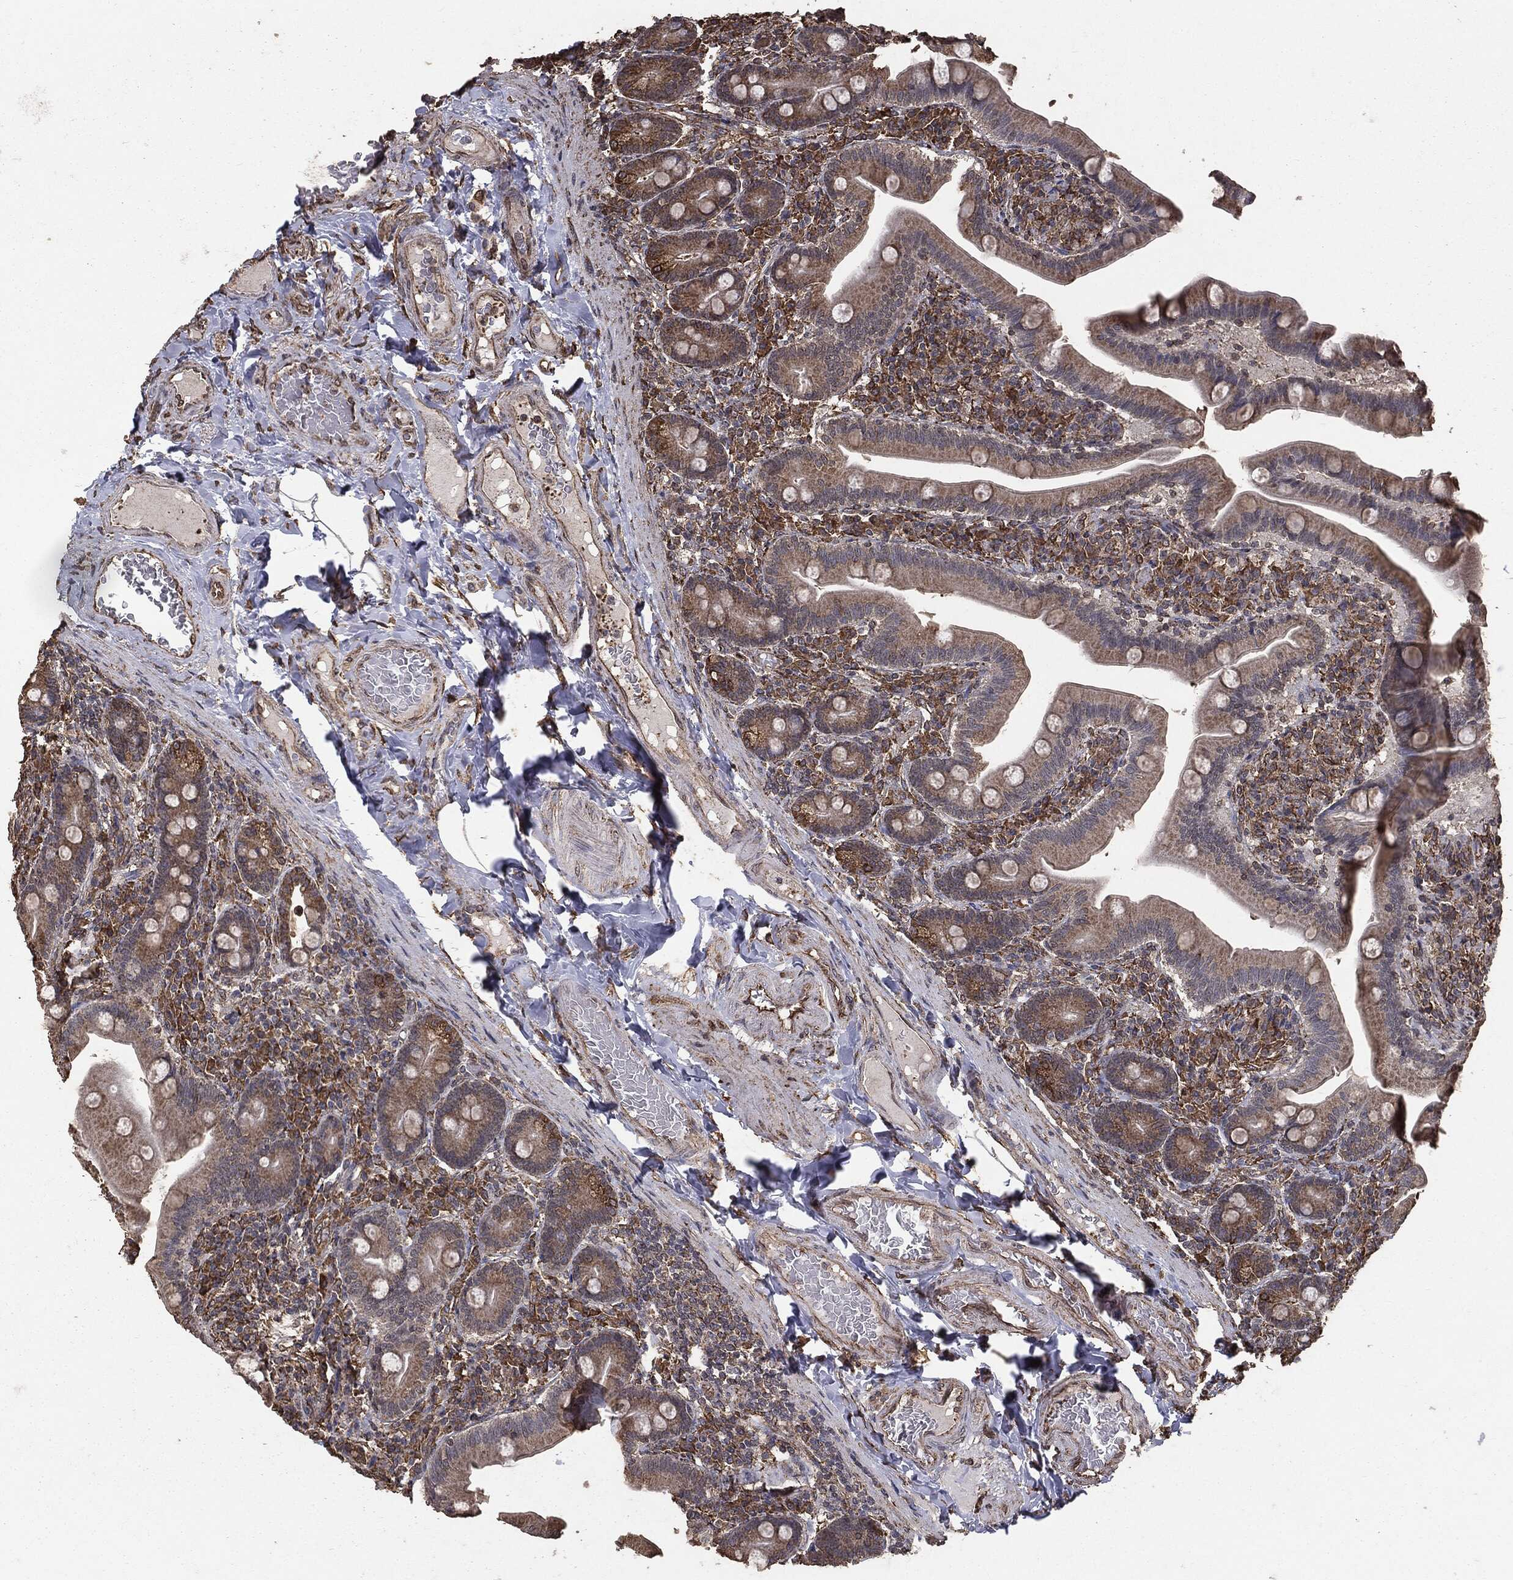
{"staining": {"intensity": "weak", "quantity": "25%-75%", "location": "cytoplasmic/membranous"}, "tissue": "small intestine", "cell_type": "Glandular cells", "image_type": "normal", "snomed": [{"axis": "morphology", "description": "Normal tissue, NOS"}, {"axis": "topography", "description": "Small intestine"}], "caption": "Small intestine stained with DAB immunohistochemistry (IHC) exhibits low levels of weak cytoplasmic/membranous staining in approximately 25%-75% of glandular cells.", "gene": "MTOR", "patient": {"sex": "male", "age": 66}}